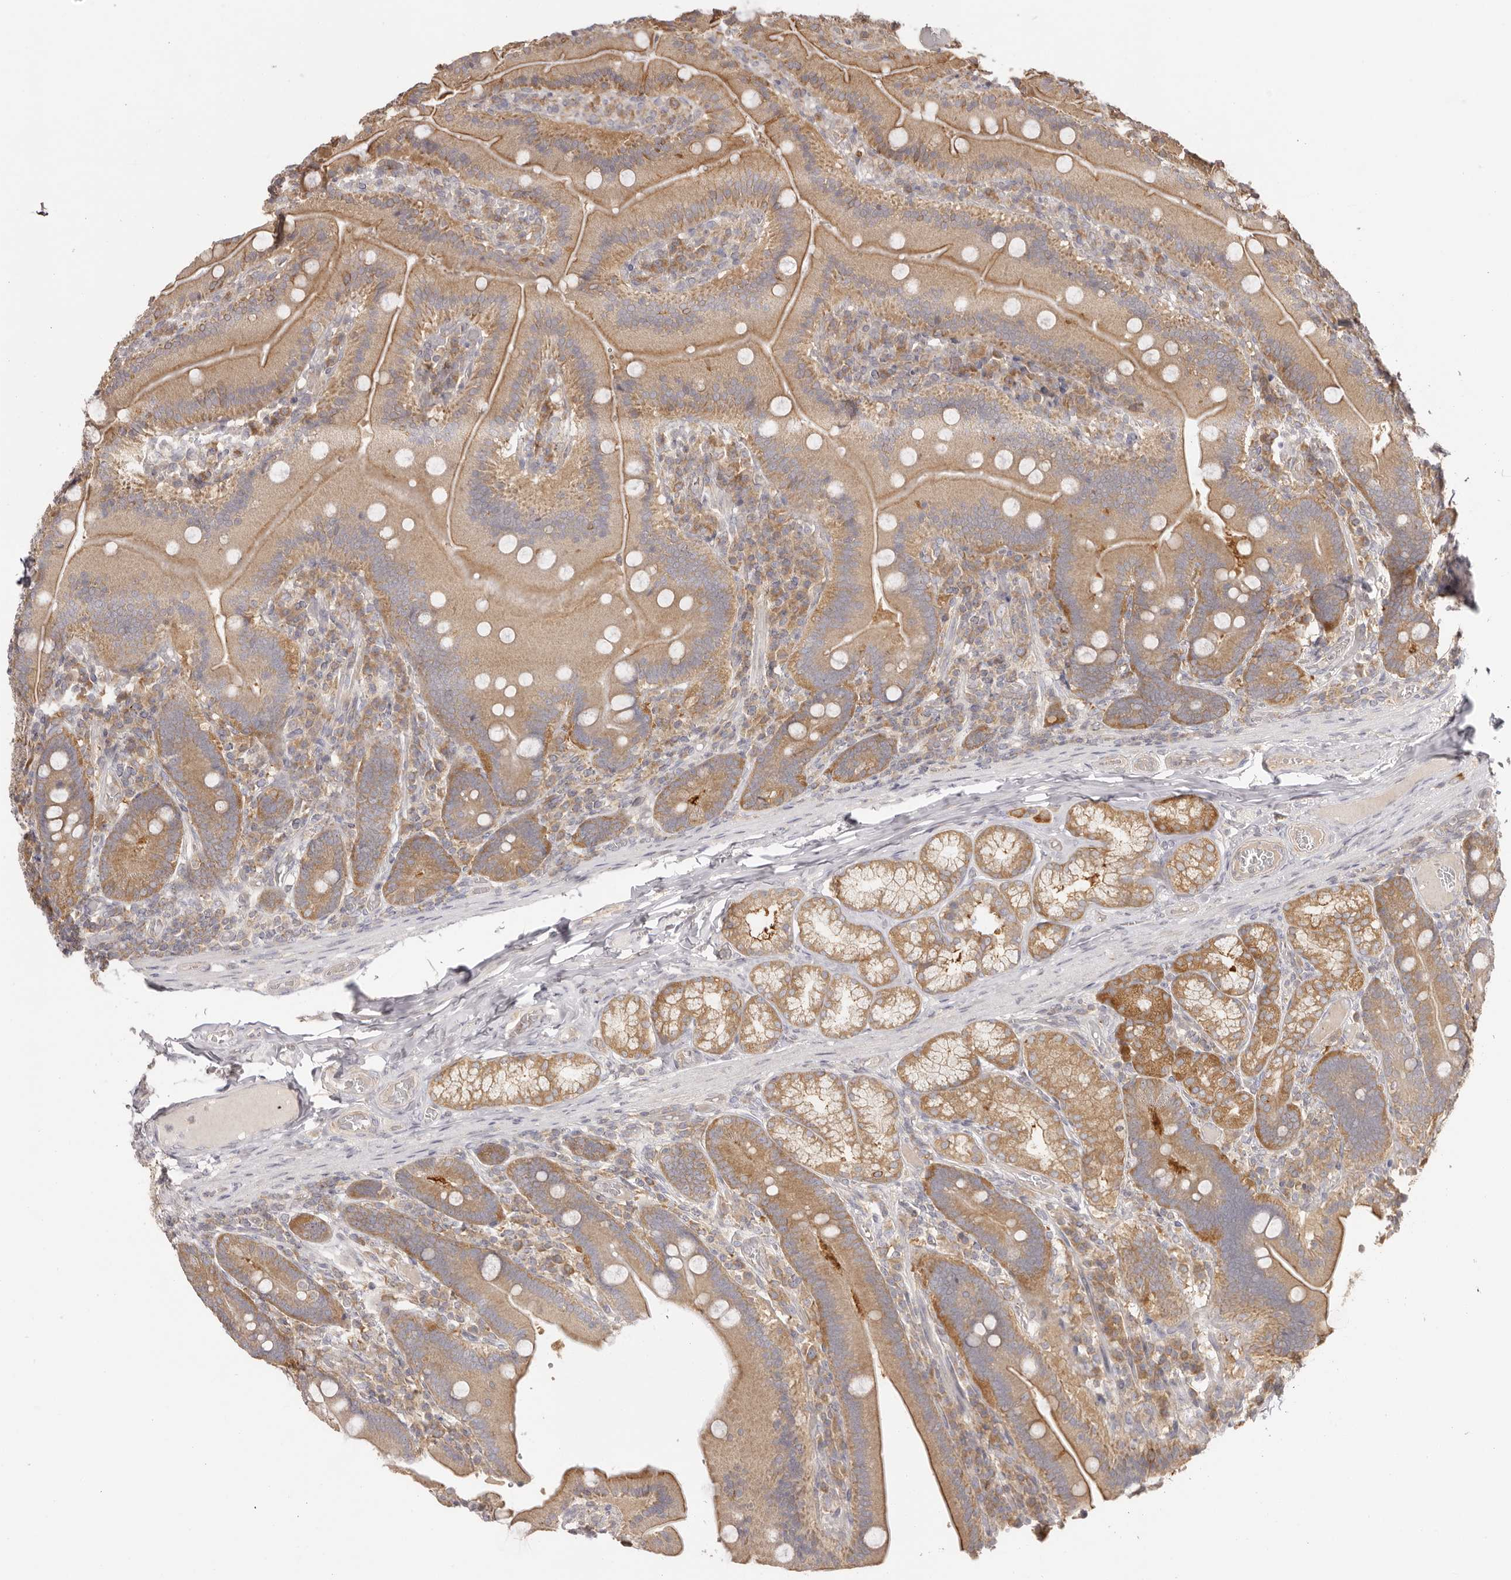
{"staining": {"intensity": "moderate", "quantity": ">75%", "location": "cytoplasmic/membranous"}, "tissue": "duodenum", "cell_type": "Glandular cells", "image_type": "normal", "snomed": [{"axis": "morphology", "description": "Normal tissue, NOS"}, {"axis": "topography", "description": "Duodenum"}], "caption": "Immunohistochemistry (DAB (3,3'-diaminobenzidine)) staining of normal human duodenum demonstrates moderate cytoplasmic/membranous protein staining in approximately >75% of glandular cells. Using DAB (3,3'-diaminobenzidine) (brown) and hematoxylin (blue) stains, captured at high magnification using brightfield microscopy.", "gene": "EEF1E1", "patient": {"sex": "female", "age": 62}}